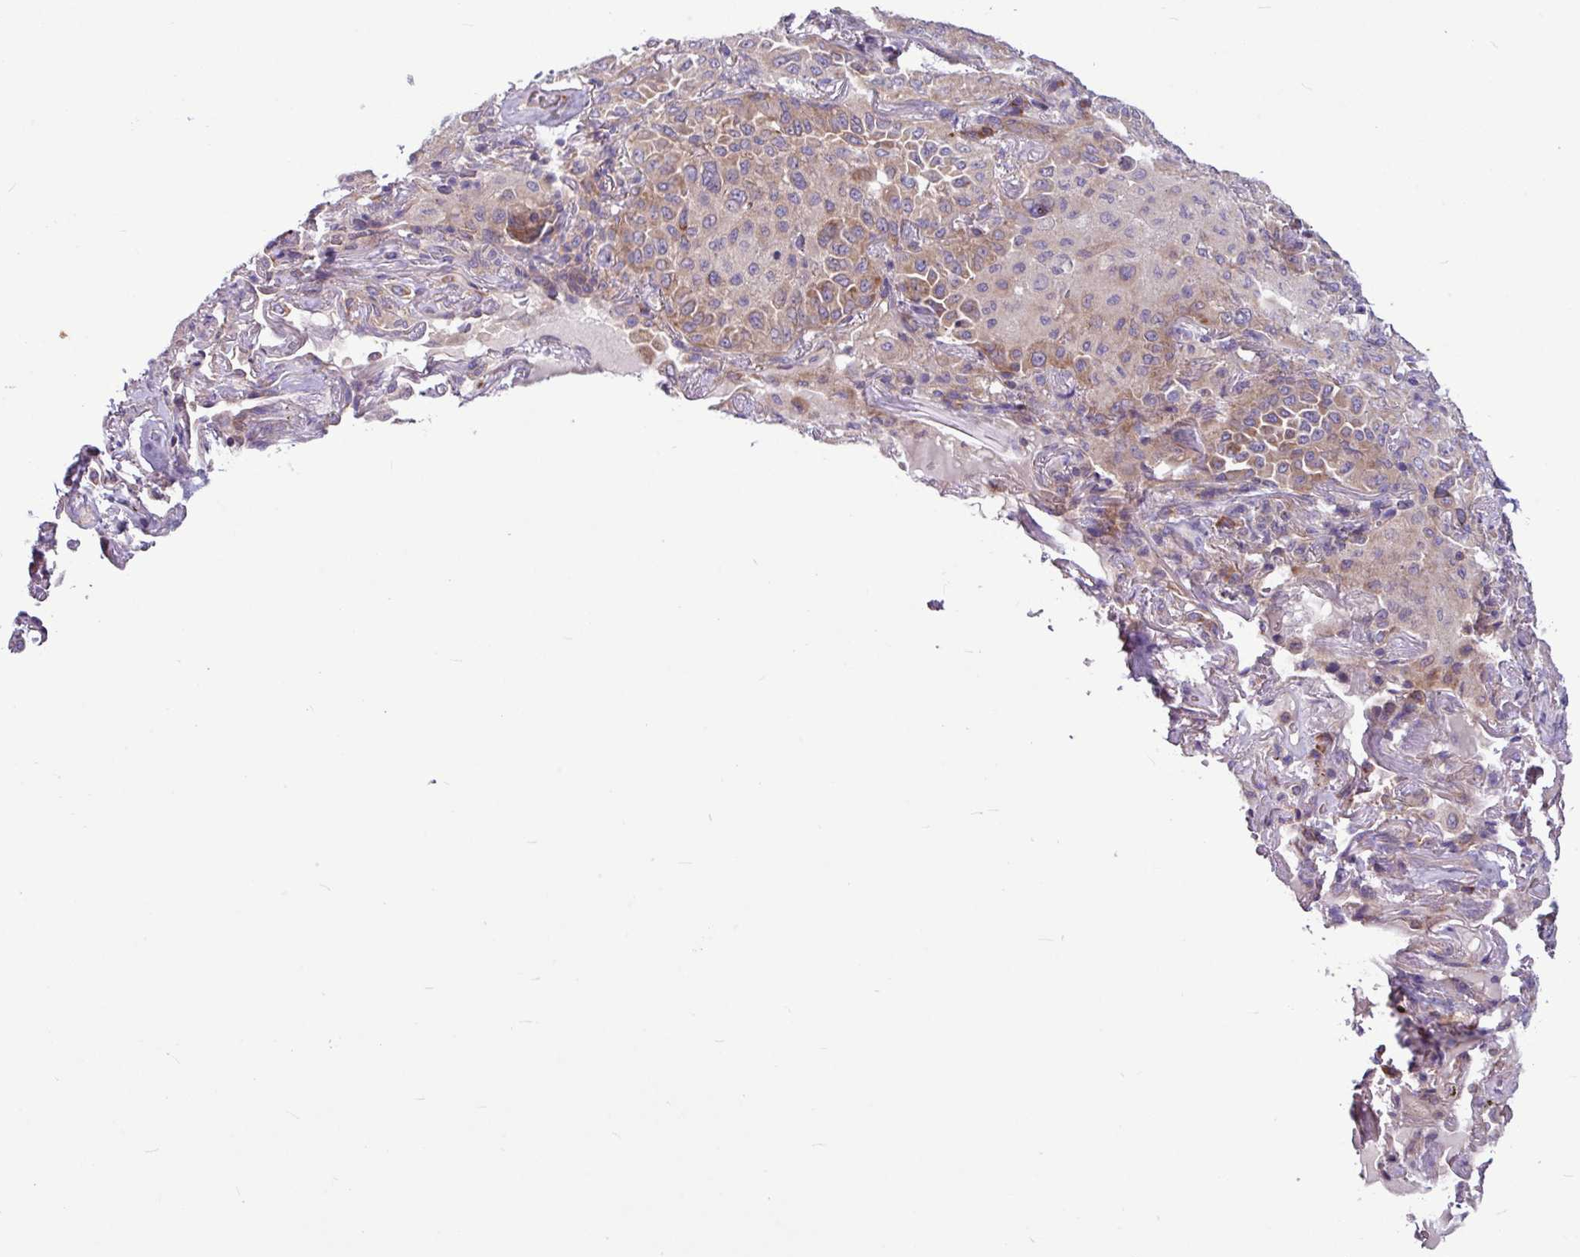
{"staining": {"intensity": "moderate", "quantity": "25%-75%", "location": "cytoplasmic/membranous"}, "tissue": "lung cancer", "cell_type": "Tumor cells", "image_type": "cancer", "snomed": [{"axis": "morphology", "description": "Adenocarcinoma, NOS"}, {"axis": "topography", "description": "Lung"}], "caption": "Immunohistochemistry (IHC) photomicrograph of human lung cancer (adenocarcinoma) stained for a protein (brown), which reveals medium levels of moderate cytoplasmic/membranous expression in approximately 25%-75% of tumor cells.", "gene": "MROH2A", "patient": {"sex": "female", "age": 69}}